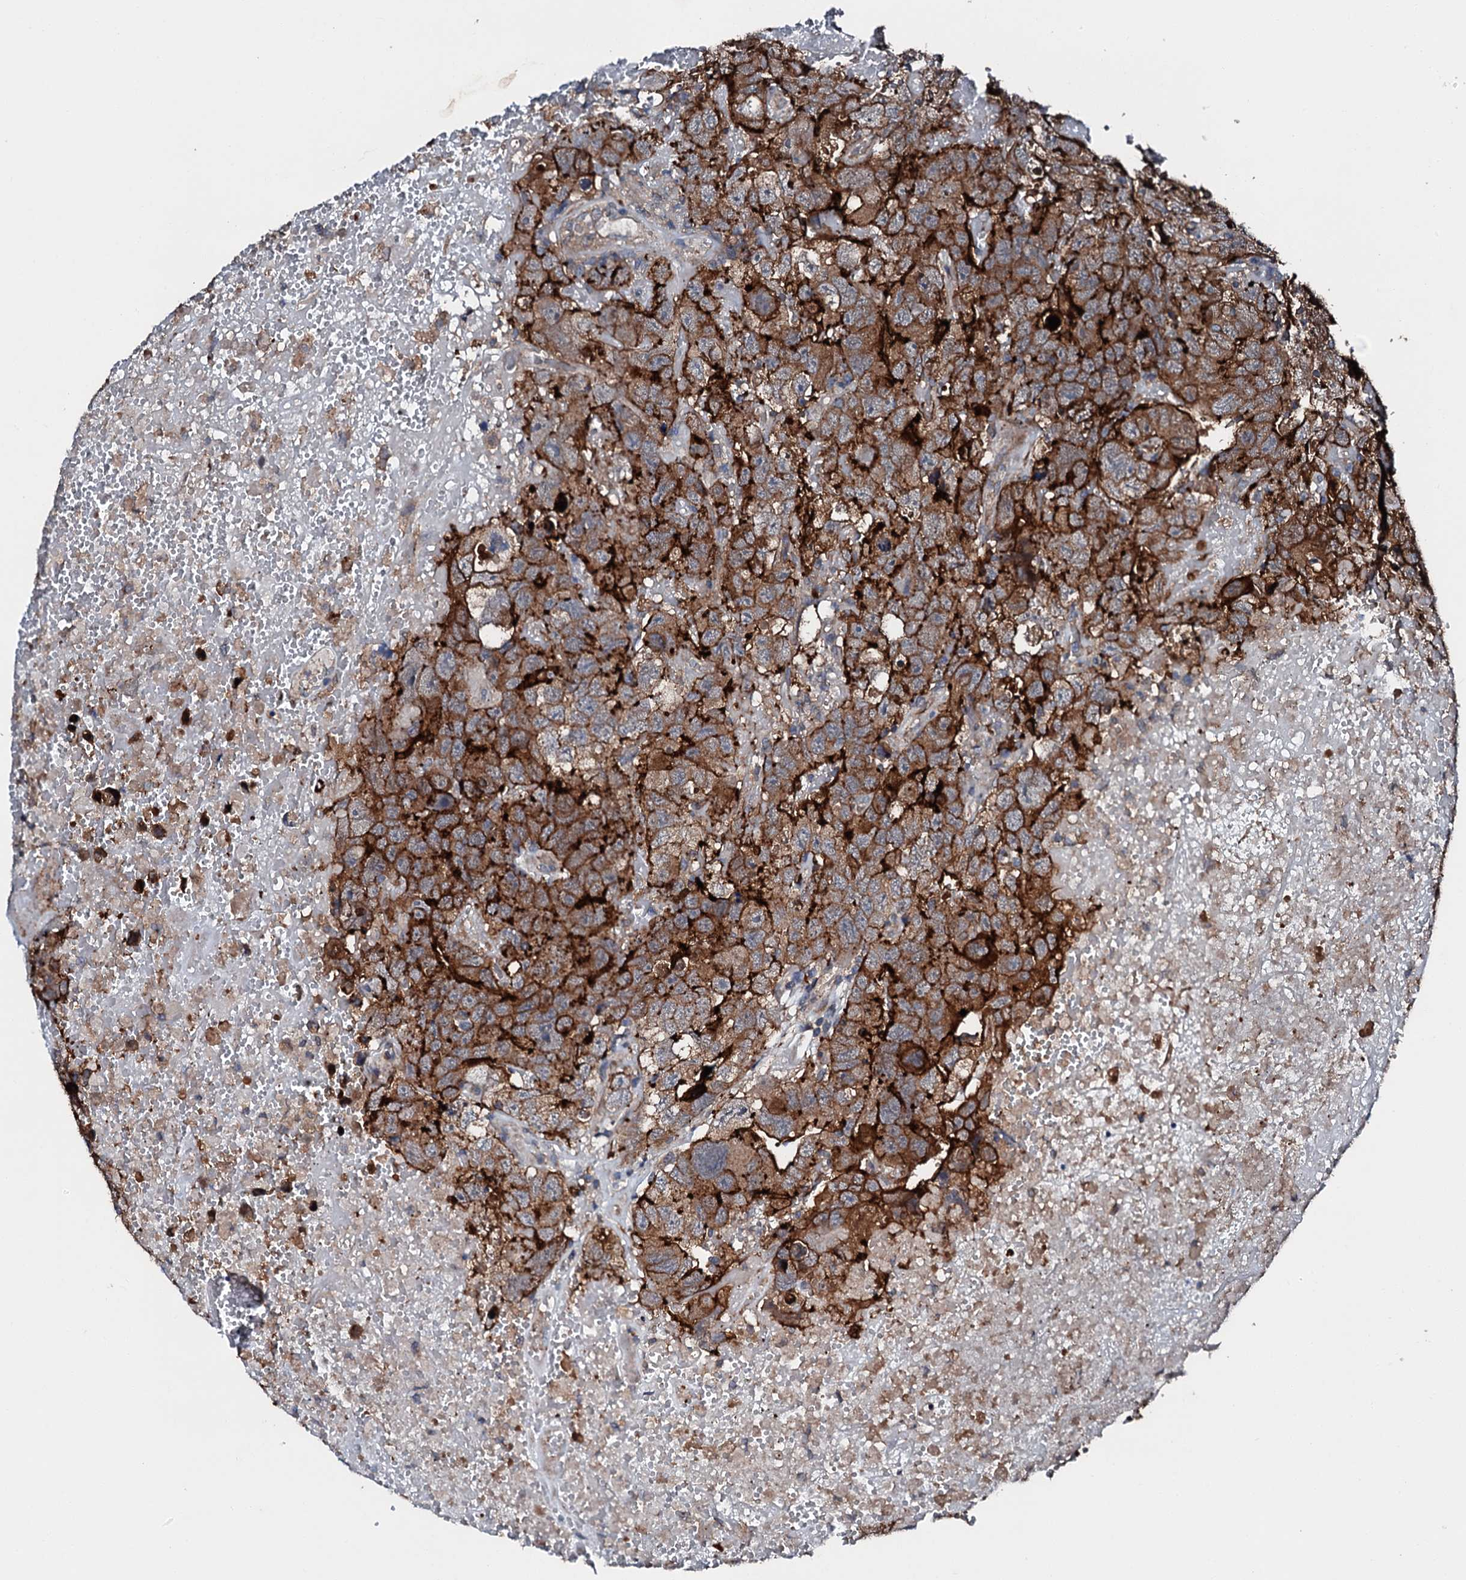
{"staining": {"intensity": "strong", "quantity": ">75%", "location": "cytoplasmic/membranous"}, "tissue": "testis cancer", "cell_type": "Tumor cells", "image_type": "cancer", "snomed": [{"axis": "morphology", "description": "Carcinoma, Embryonal, NOS"}, {"axis": "topography", "description": "Testis"}], "caption": "Immunohistochemistry of testis cancer (embryonal carcinoma) exhibits high levels of strong cytoplasmic/membranous positivity in about >75% of tumor cells.", "gene": "FGD4", "patient": {"sex": "male", "age": 45}}